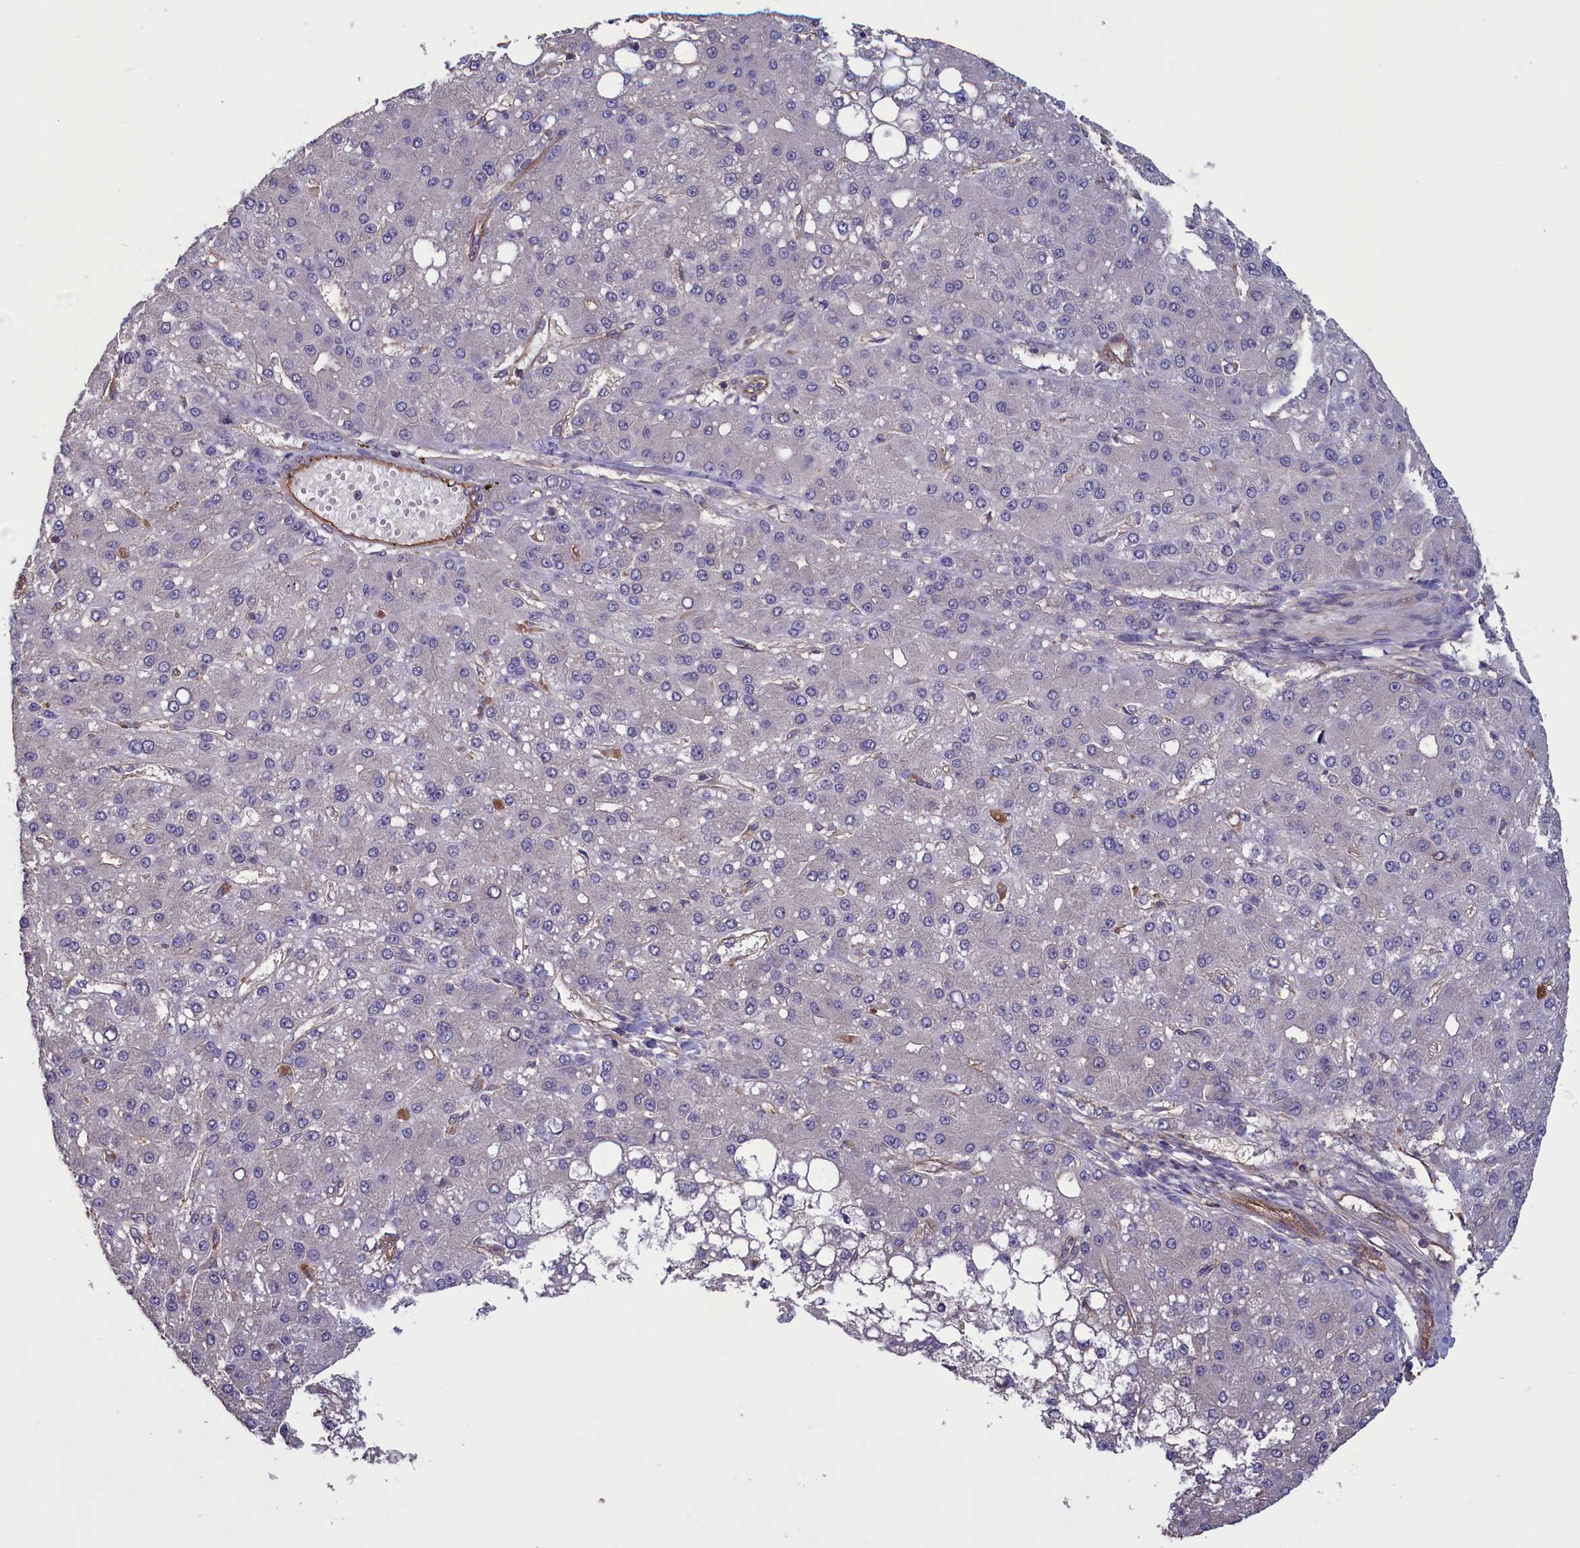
{"staining": {"intensity": "negative", "quantity": "none", "location": "none"}, "tissue": "liver cancer", "cell_type": "Tumor cells", "image_type": "cancer", "snomed": [{"axis": "morphology", "description": "Carcinoma, Hepatocellular, NOS"}, {"axis": "topography", "description": "Liver"}], "caption": "DAB immunohistochemical staining of human hepatocellular carcinoma (liver) exhibits no significant positivity in tumor cells.", "gene": "DAPK3", "patient": {"sex": "male", "age": 67}}